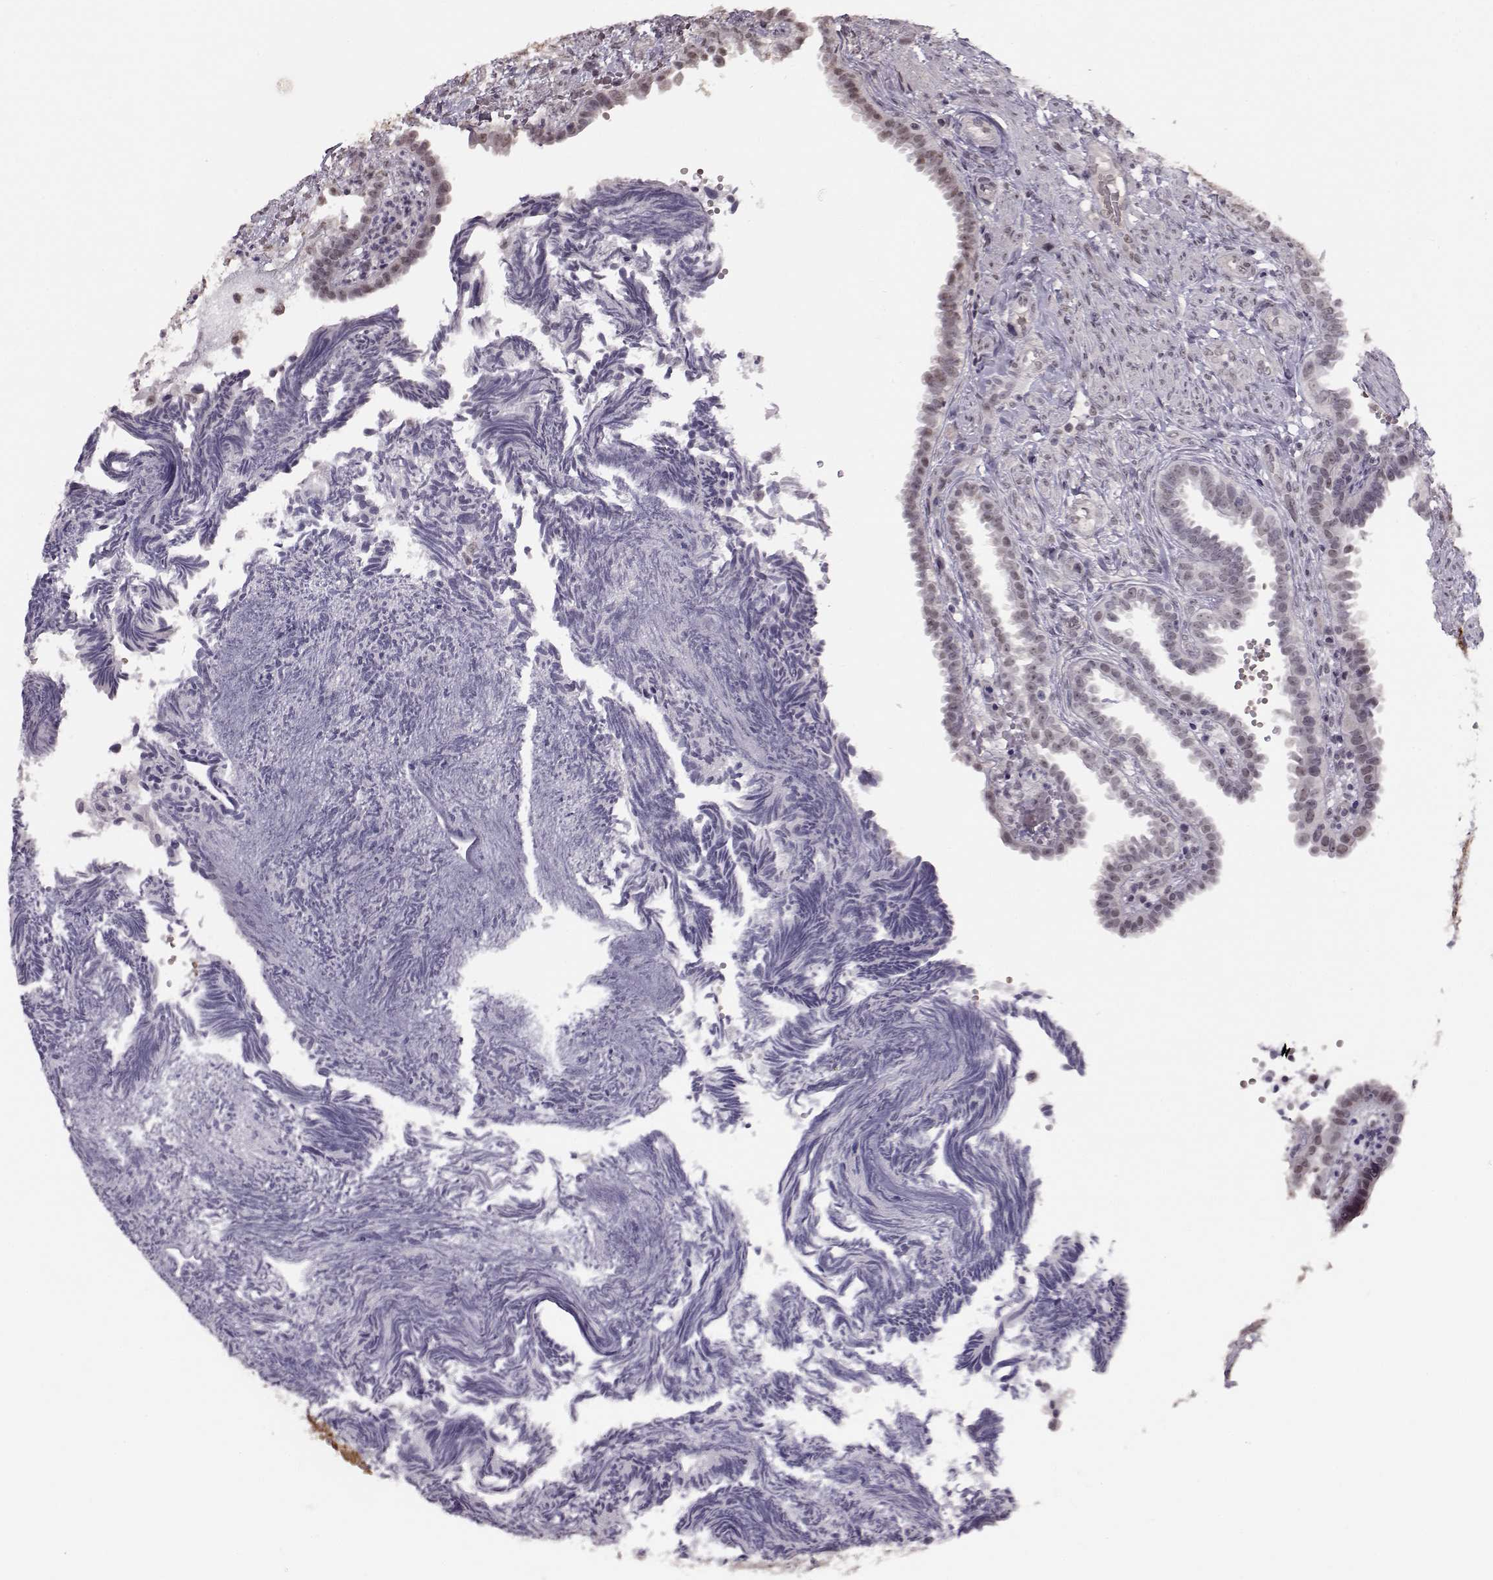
{"staining": {"intensity": "weak", "quantity": "<25%", "location": "nuclear"}, "tissue": "fallopian tube", "cell_type": "Glandular cells", "image_type": "normal", "snomed": [{"axis": "morphology", "description": "Normal tissue, NOS"}, {"axis": "topography", "description": "Fallopian tube"}], "caption": "This image is of unremarkable fallopian tube stained with immunohistochemistry (IHC) to label a protein in brown with the nuclei are counter-stained blue. There is no expression in glandular cells.", "gene": "PCP4", "patient": {"sex": "female", "age": 39}}